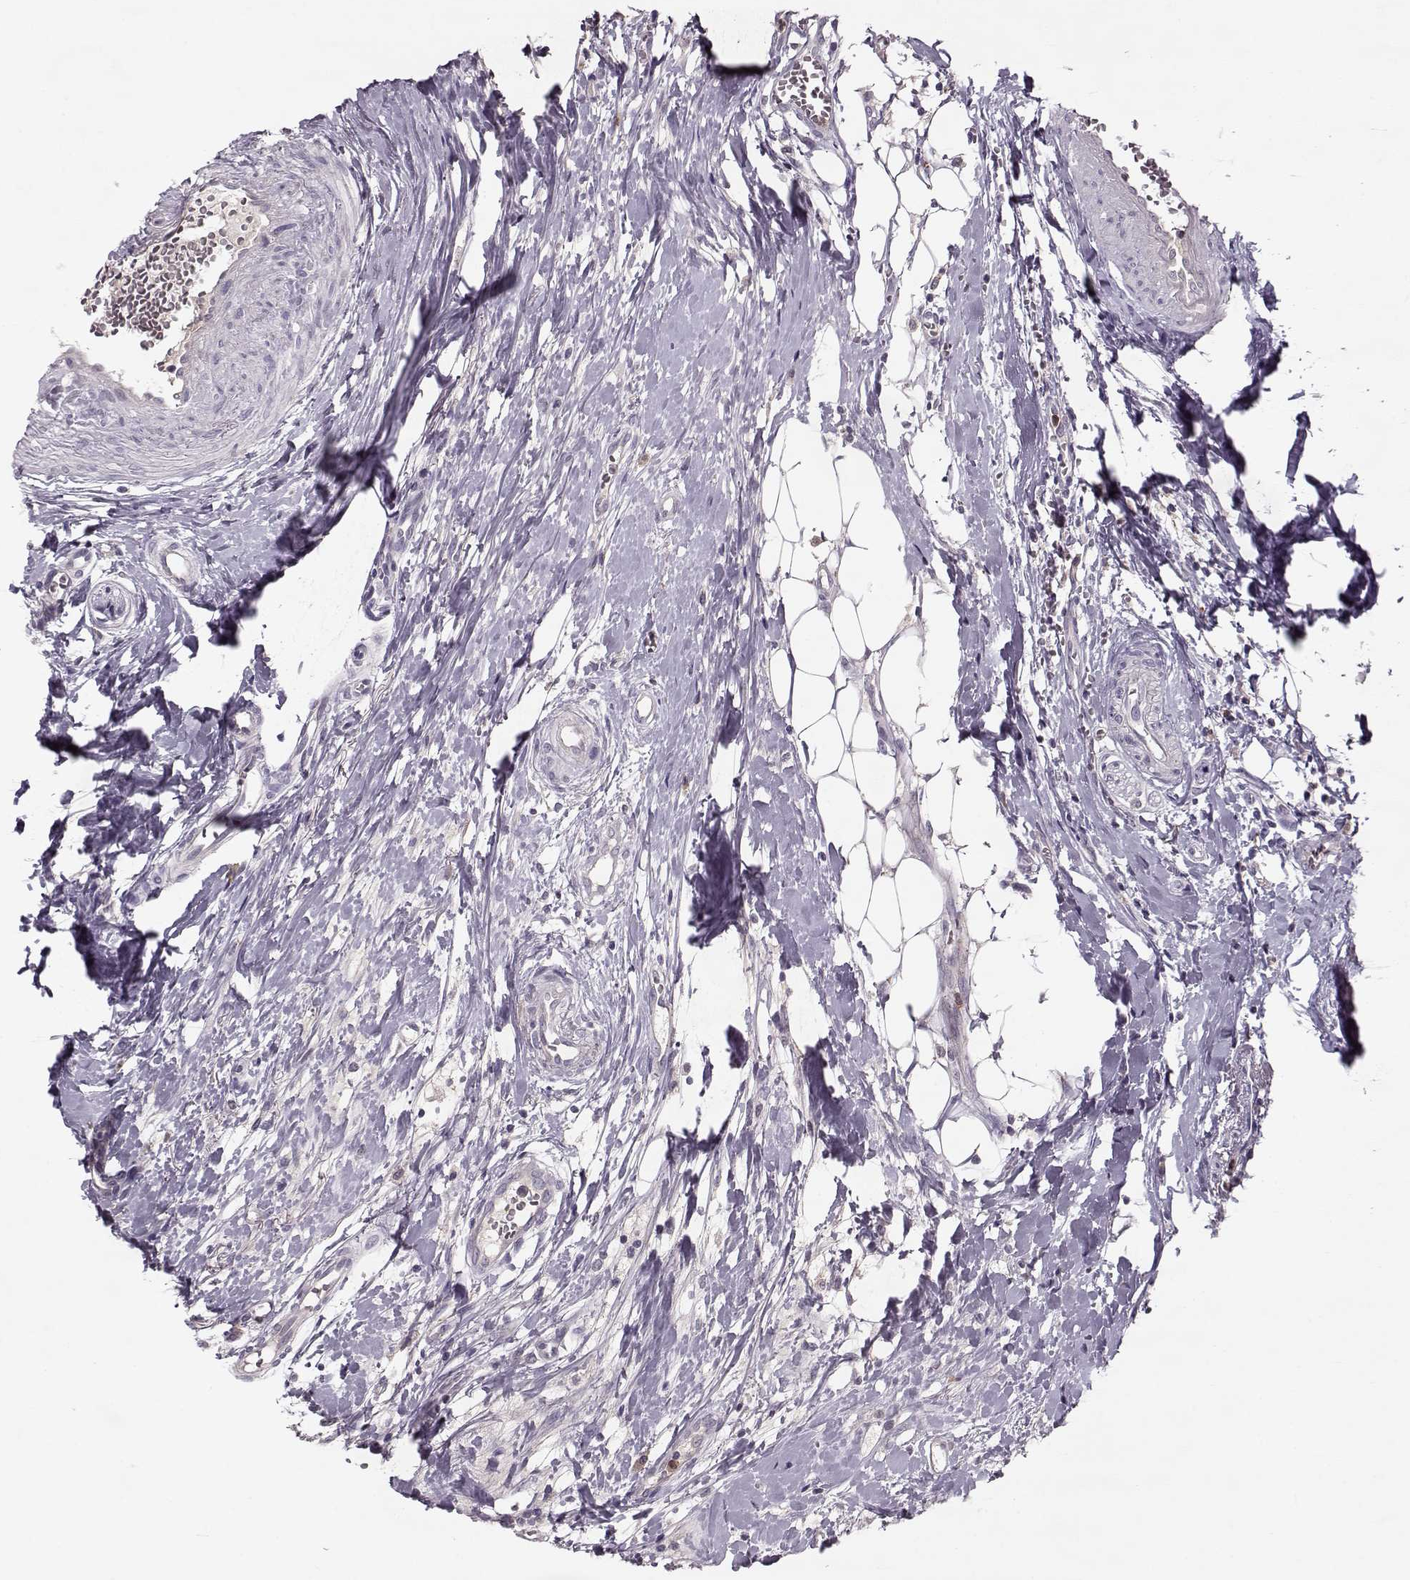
{"staining": {"intensity": "weak", "quantity": "25%-75%", "location": "cytoplasmic/membranous"}, "tissue": "head and neck cancer", "cell_type": "Tumor cells", "image_type": "cancer", "snomed": [{"axis": "morphology", "description": "Squamous cell carcinoma, NOS"}, {"axis": "morphology", "description": "Squamous cell carcinoma, metastatic, NOS"}, {"axis": "topography", "description": "Oral tissue"}, {"axis": "topography", "description": "Head-Neck"}], "caption": "The immunohistochemical stain labels weak cytoplasmic/membranous expression in tumor cells of head and neck squamous cell carcinoma tissue.", "gene": "ACOT11", "patient": {"sex": "female", "age": 85}}